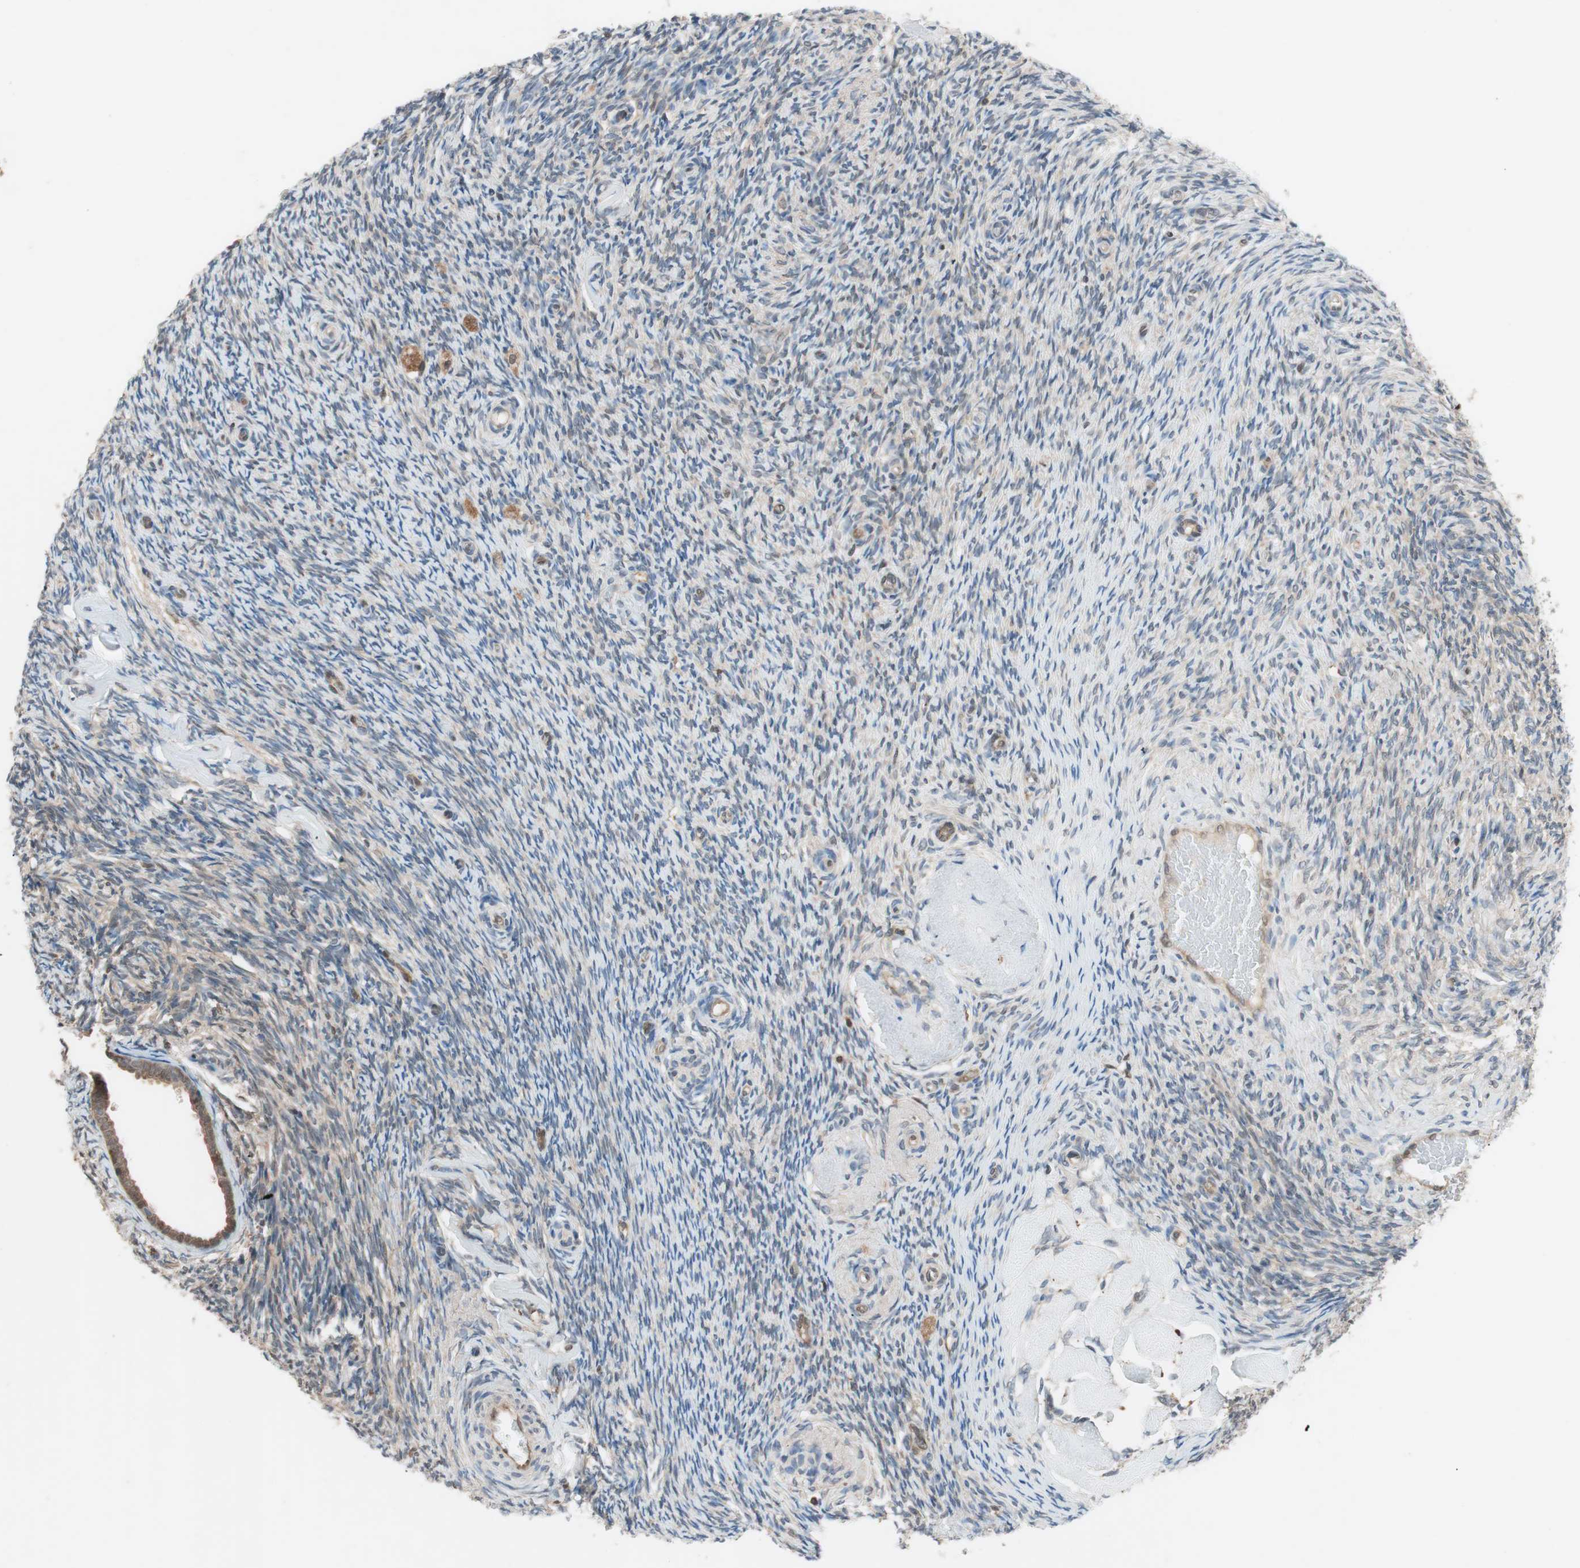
{"staining": {"intensity": "weak", "quantity": "<25%", "location": "cytoplasmic/membranous"}, "tissue": "ovary", "cell_type": "Ovarian stroma cells", "image_type": "normal", "snomed": [{"axis": "morphology", "description": "Normal tissue, NOS"}, {"axis": "topography", "description": "Ovary"}], "caption": "Ovarian stroma cells show no significant protein positivity in unremarkable ovary.", "gene": "GALT", "patient": {"sex": "female", "age": 60}}